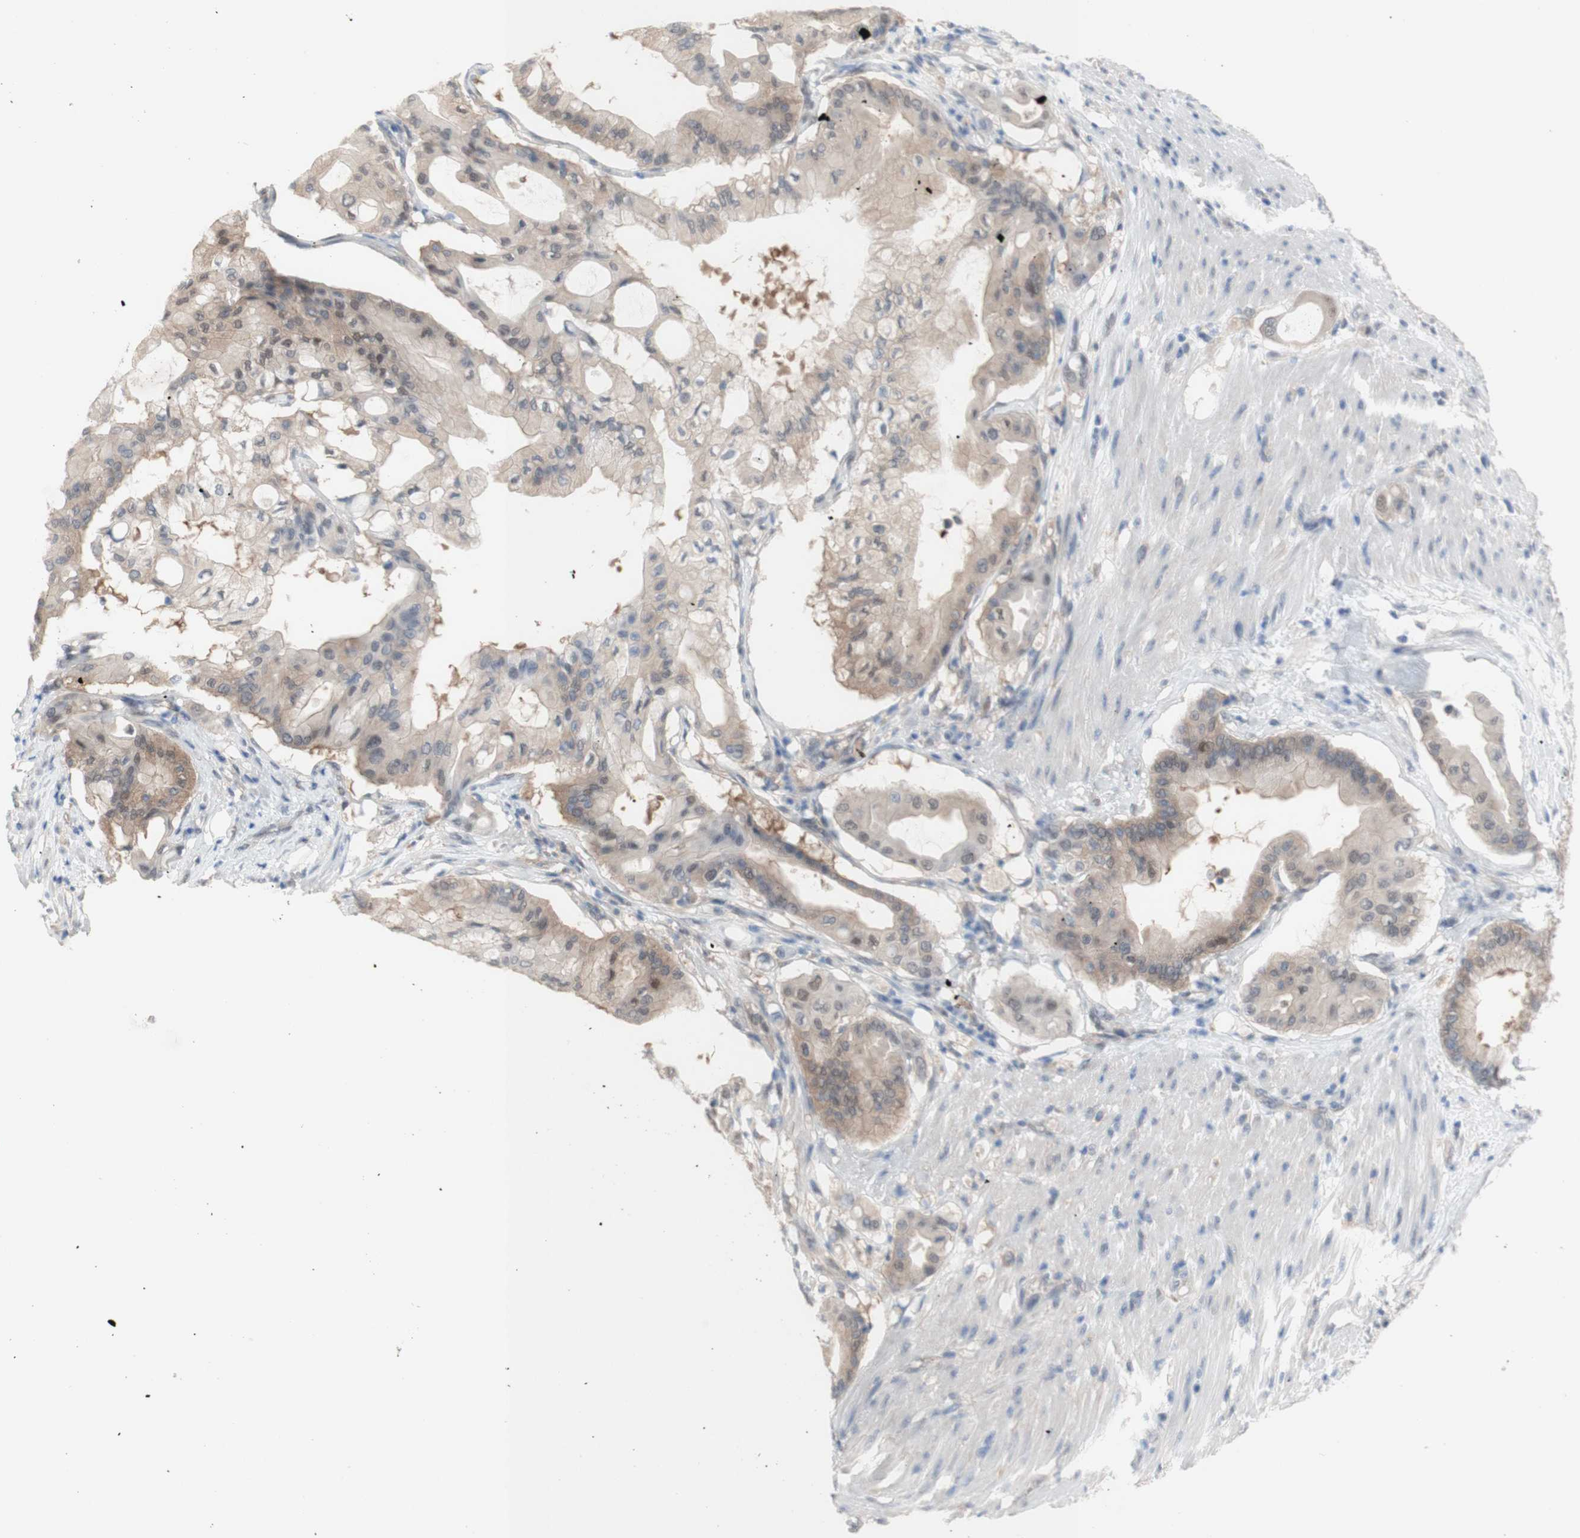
{"staining": {"intensity": "weak", "quantity": ">75%", "location": "cytoplasmic/membranous"}, "tissue": "pancreatic cancer", "cell_type": "Tumor cells", "image_type": "cancer", "snomed": [{"axis": "morphology", "description": "Adenocarcinoma, NOS"}, {"axis": "morphology", "description": "Adenocarcinoma, metastatic, NOS"}, {"axis": "topography", "description": "Lymph node"}, {"axis": "topography", "description": "Pancreas"}, {"axis": "topography", "description": "Duodenum"}], "caption": "A low amount of weak cytoplasmic/membranous expression is present in approximately >75% of tumor cells in pancreatic adenocarcinoma tissue. (Stains: DAB in brown, nuclei in blue, Microscopy: brightfield microscopy at high magnification).", "gene": "PRMT5", "patient": {"sex": "female", "age": 64}}